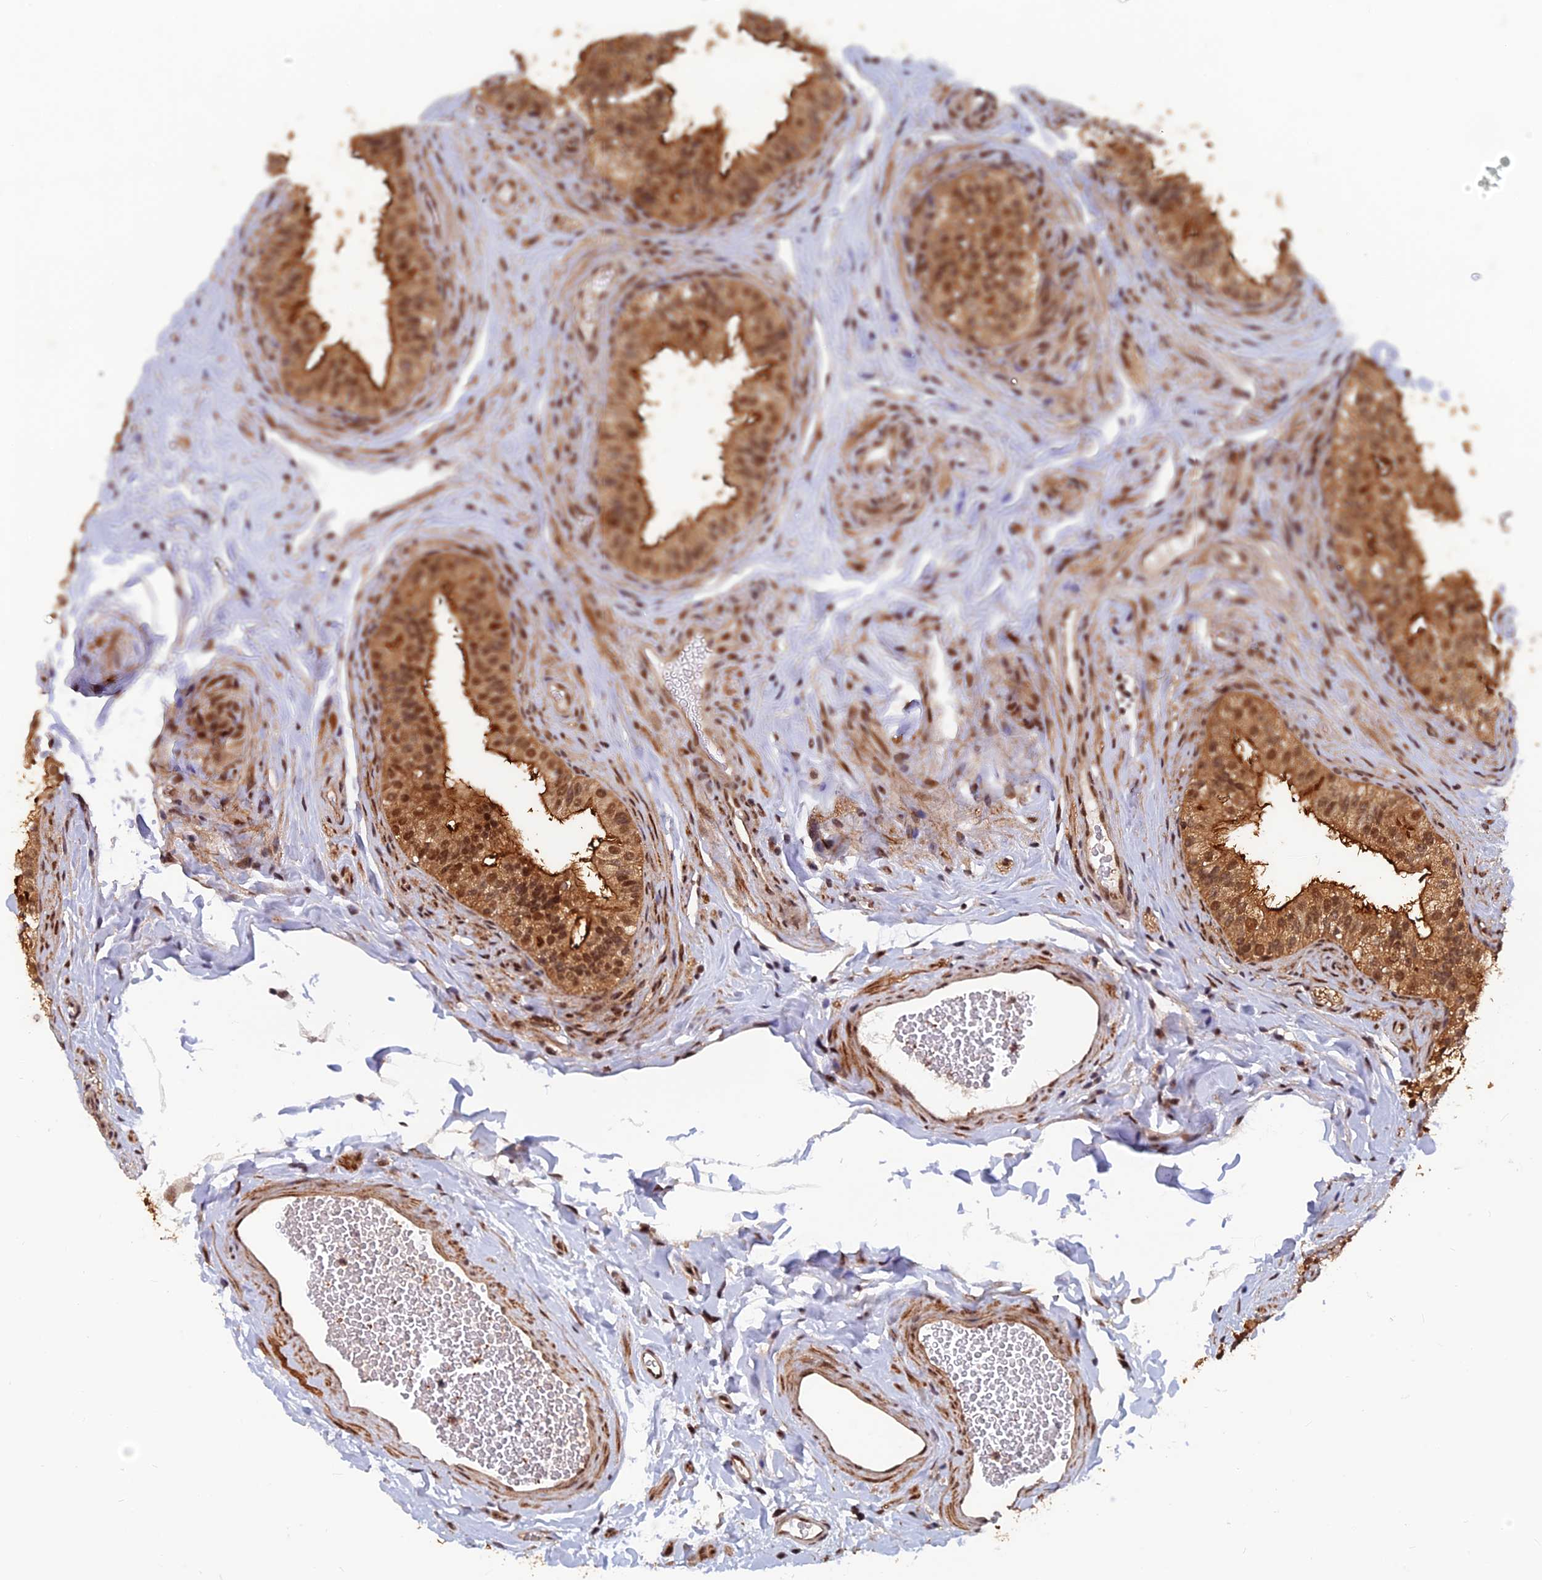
{"staining": {"intensity": "strong", "quantity": ">75%", "location": "cytoplasmic/membranous,nuclear"}, "tissue": "epididymis", "cell_type": "Glandular cells", "image_type": "normal", "snomed": [{"axis": "morphology", "description": "Normal tissue, NOS"}, {"axis": "topography", "description": "Epididymis"}], "caption": "IHC staining of normal epididymis, which exhibits high levels of strong cytoplasmic/membranous,nuclear staining in about >75% of glandular cells indicating strong cytoplasmic/membranous,nuclear protein positivity. The staining was performed using DAB (3,3'-diaminobenzidine) (brown) for protein detection and nuclei were counterstained in hematoxylin (blue).", "gene": "FAM53C", "patient": {"sex": "male", "age": 49}}